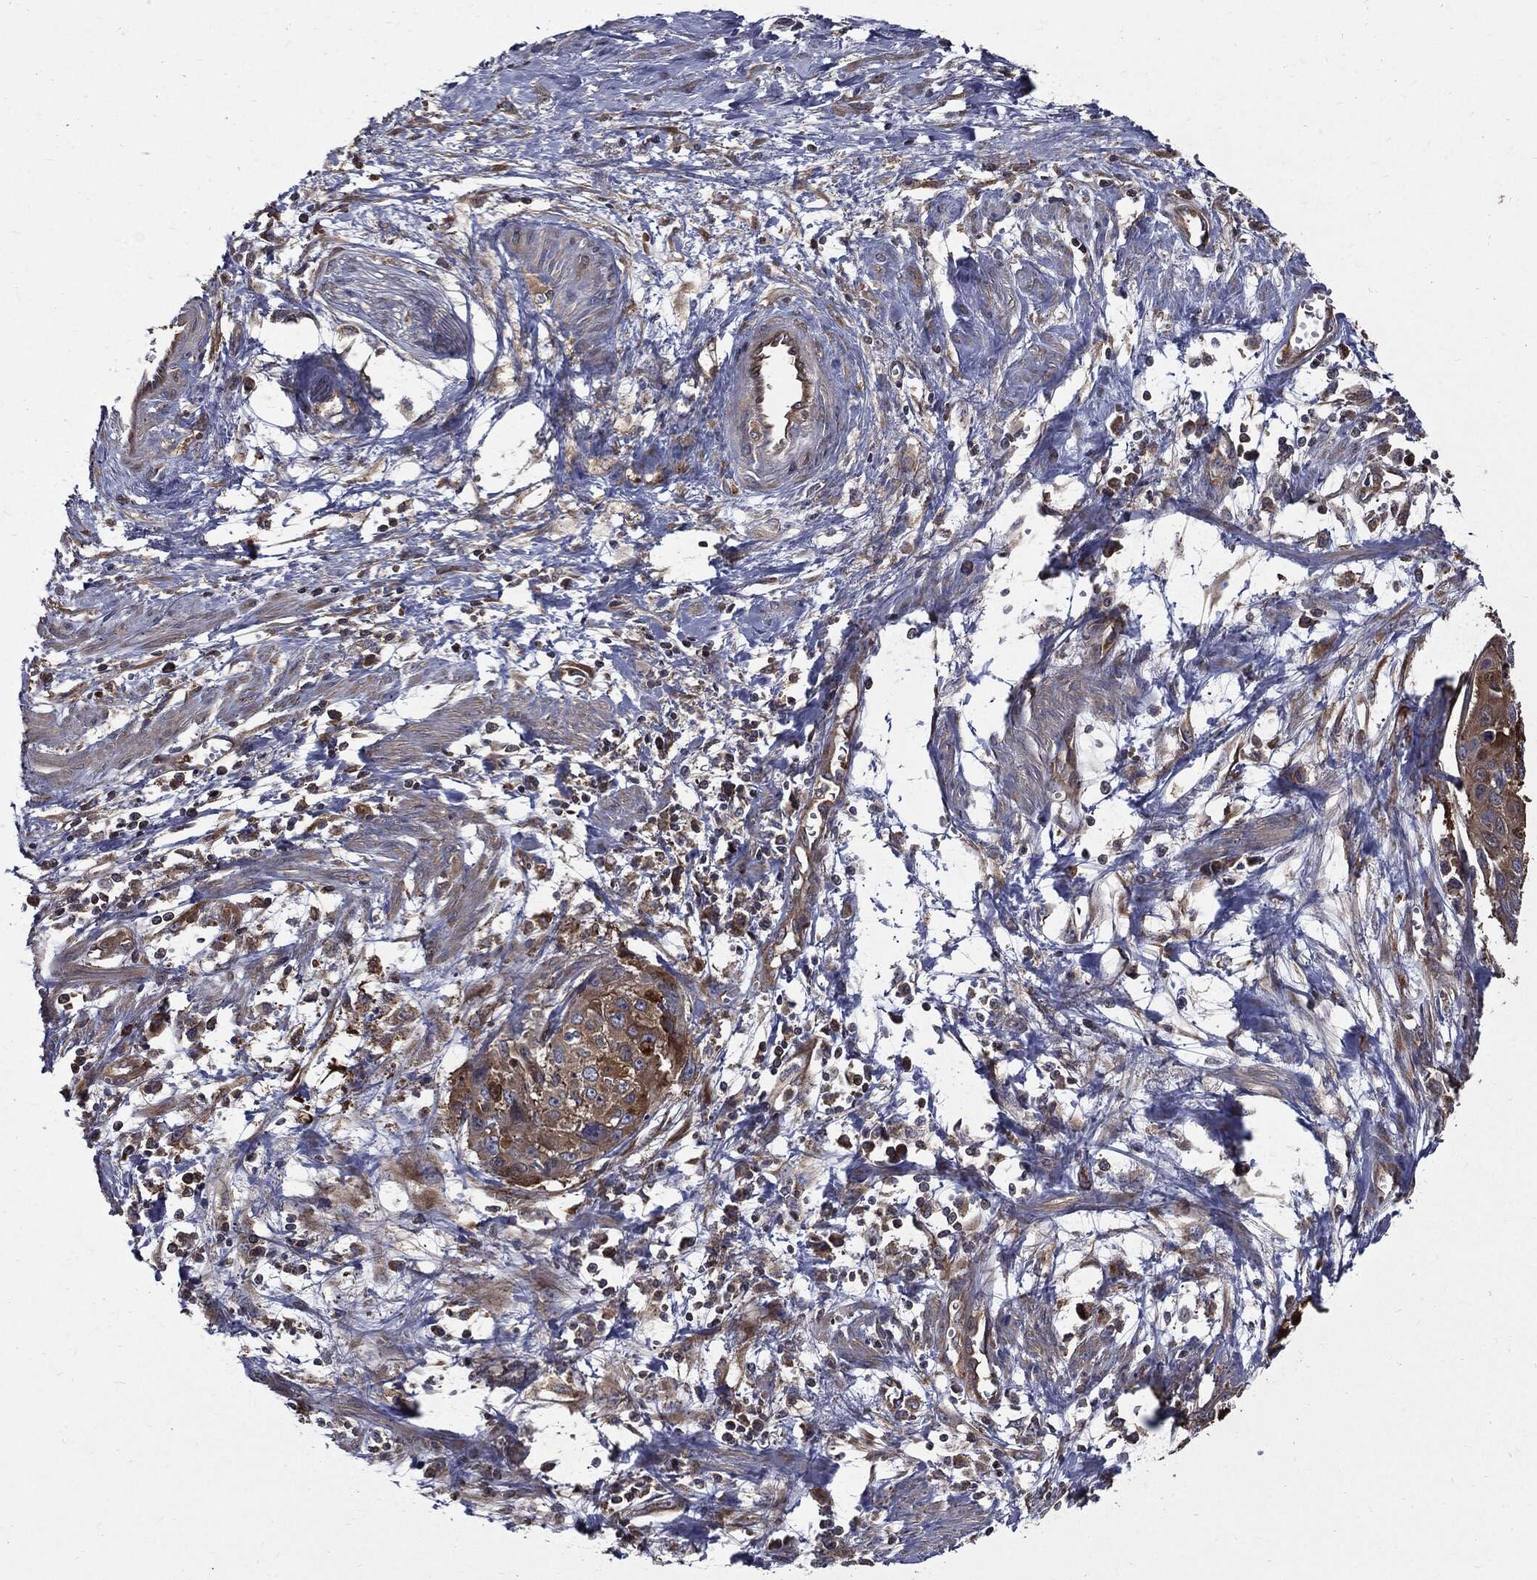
{"staining": {"intensity": "strong", "quantity": "<25%", "location": "cytoplasmic/membranous"}, "tissue": "cervical cancer", "cell_type": "Tumor cells", "image_type": "cancer", "snomed": [{"axis": "morphology", "description": "Squamous cell carcinoma, NOS"}, {"axis": "topography", "description": "Cervix"}], "caption": "Tumor cells display medium levels of strong cytoplasmic/membranous expression in about <25% of cells in human squamous cell carcinoma (cervical).", "gene": "PDCD6IP", "patient": {"sex": "female", "age": 58}}